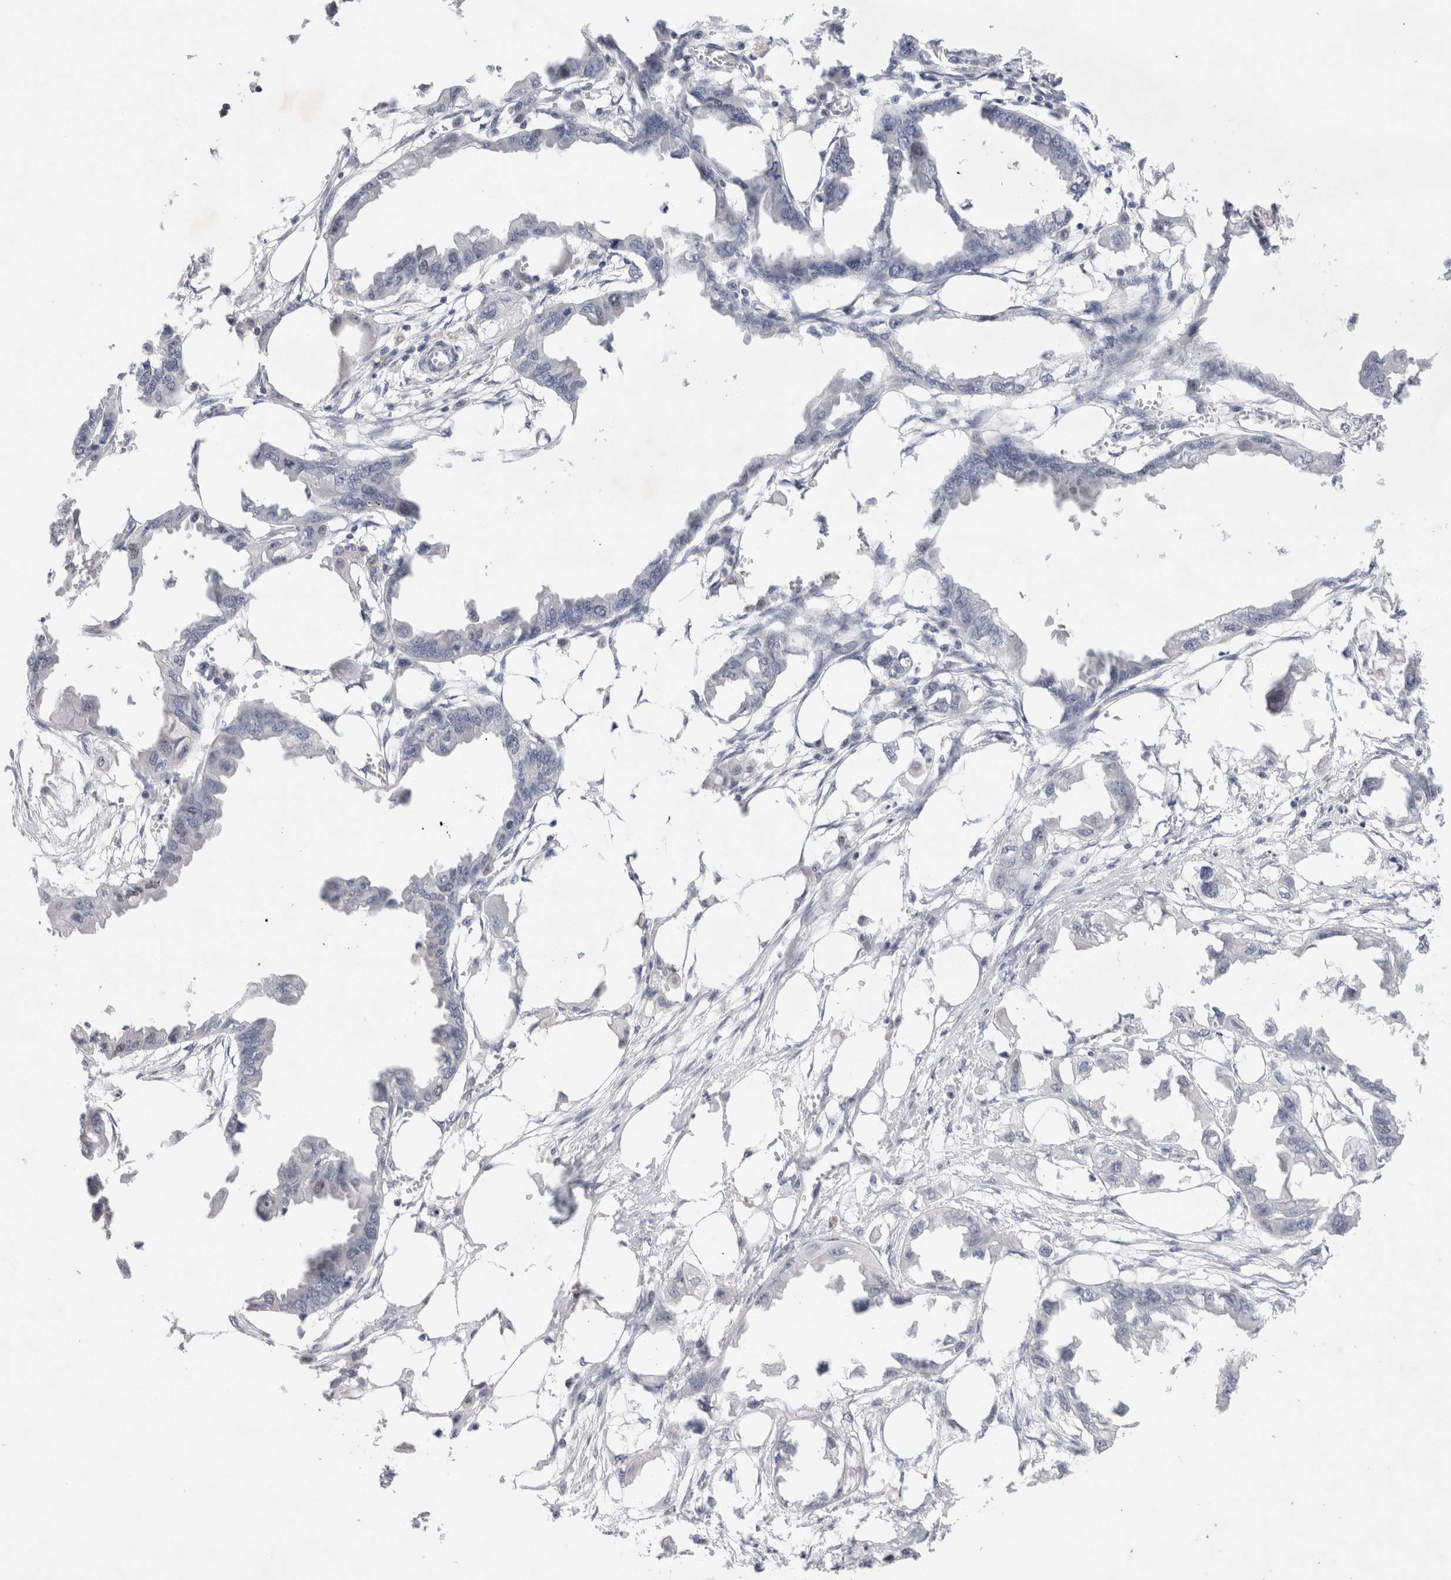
{"staining": {"intensity": "negative", "quantity": "none", "location": "none"}, "tissue": "endometrial cancer", "cell_type": "Tumor cells", "image_type": "cancer", "snomed": [{"axis": "morphology", "description": "Adenocarcinoma, NOS"}, {"axis": "morphology", "description": "Adenocarcinoma, metastatic, NOS"}, {"axis": "topography", "description": "Adipose tissue"}, {"axis": "topography", "description": "Endometrium"}], "caption": "A photomicrograph of human metastatic adenocarcinoma (endometrial) is negative for staining in tumor cells.", "gene": "KNL1", "patient": {"sex": "female", "age": 67}}